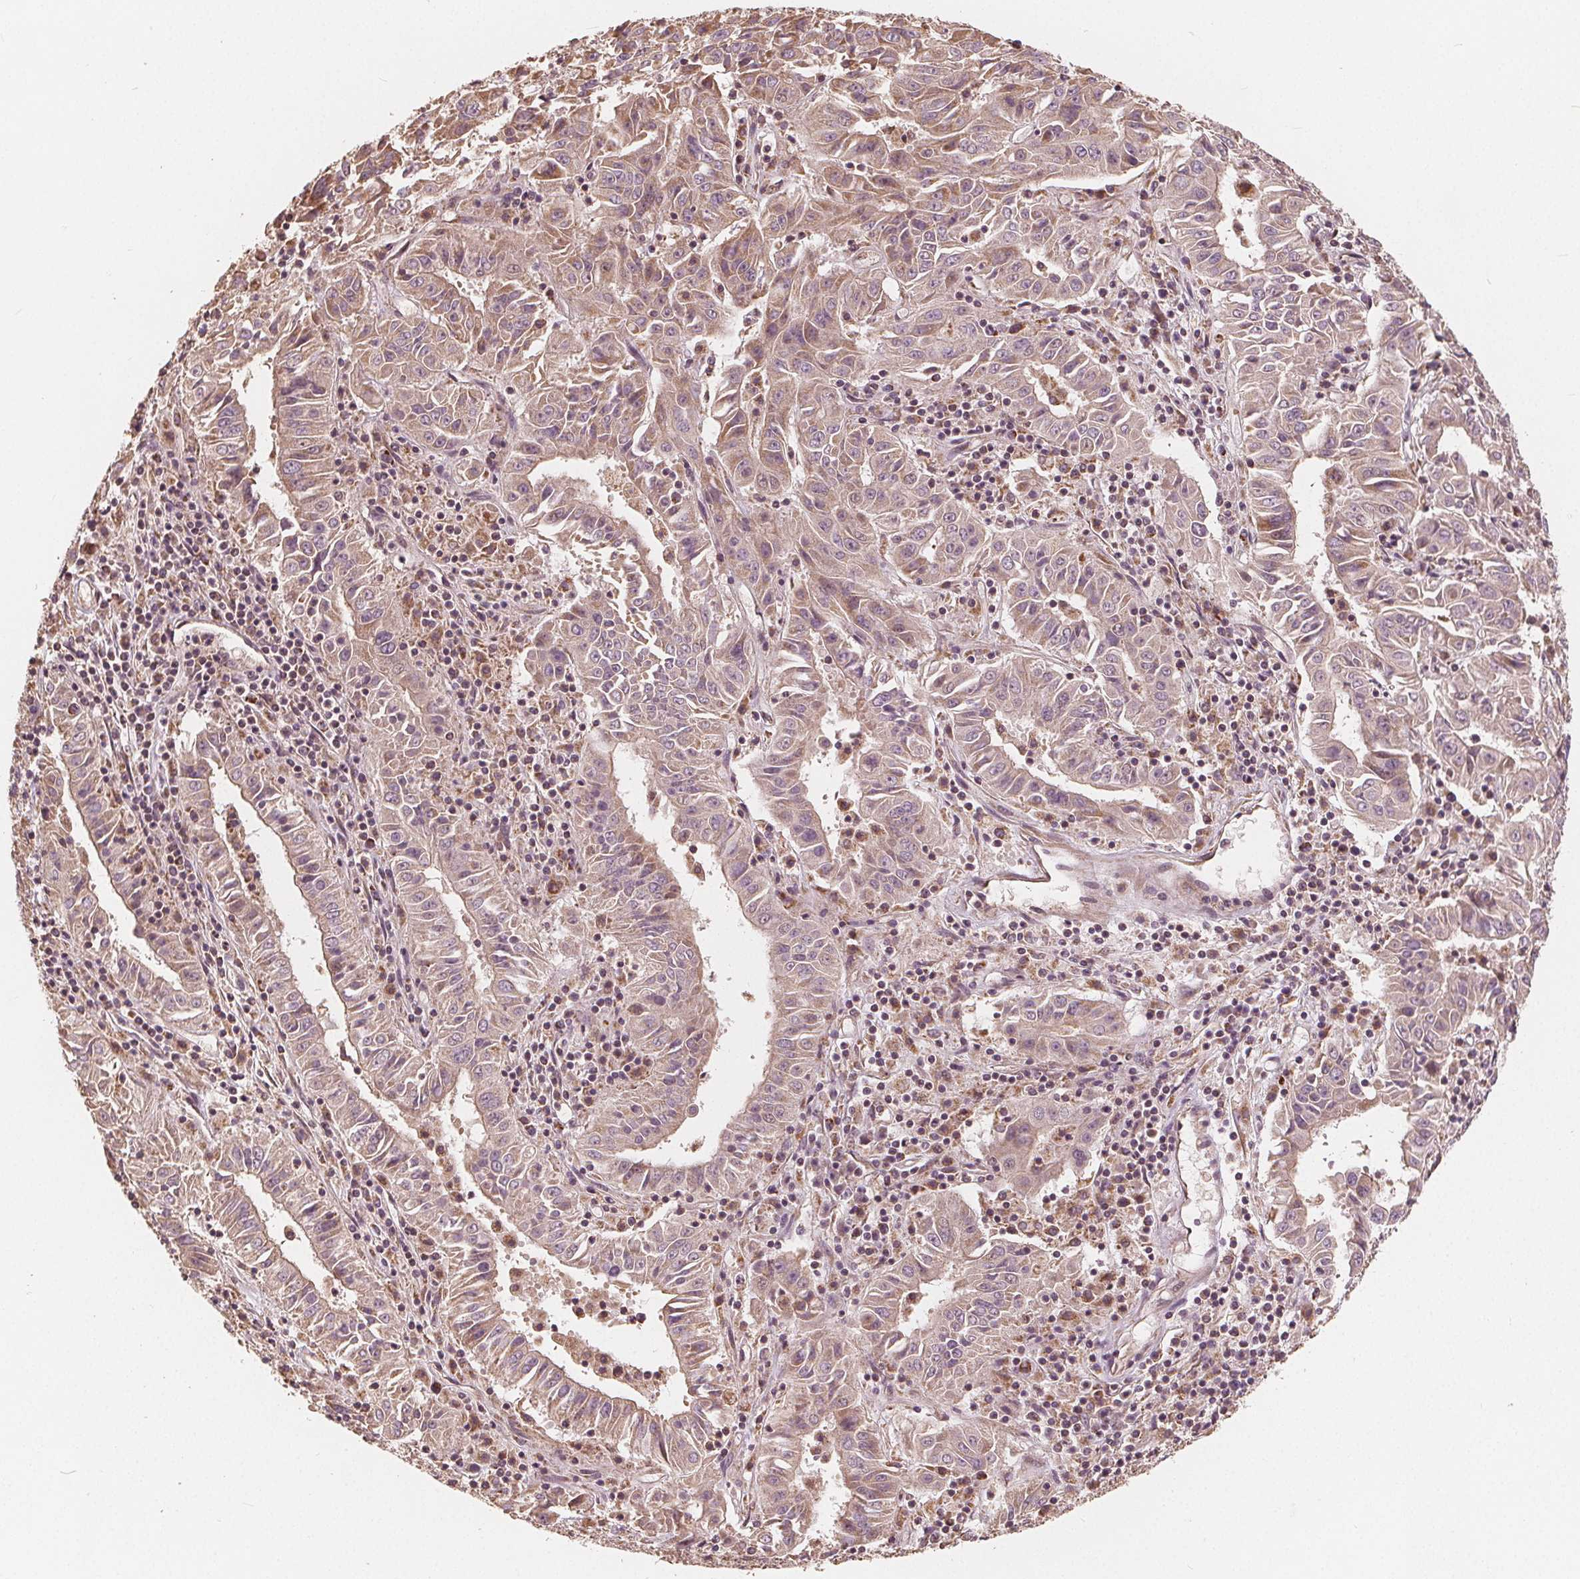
{"staining": {"intensity": "weak", "quantity": ">75%", "location": "cytoplasmic/membranous"}, "tissue": "pancreatic cancer", "cell_type": "Tumor cells", "image_type": "cancer", "snomed": [{"axis": "morphology", "description": "Adenocarcinoma, NOS"}, {"axis": "topography", "description": "Pancreas"}], "caption": "An image showing weak cytoplasmic/membranous positivity in approximately >75% of tumor cells in pancreatic cancer, as visualized by brown immunohistochemical staining.", "gene": "PEX26", "patient": {"sex": "male", "age": 63}}